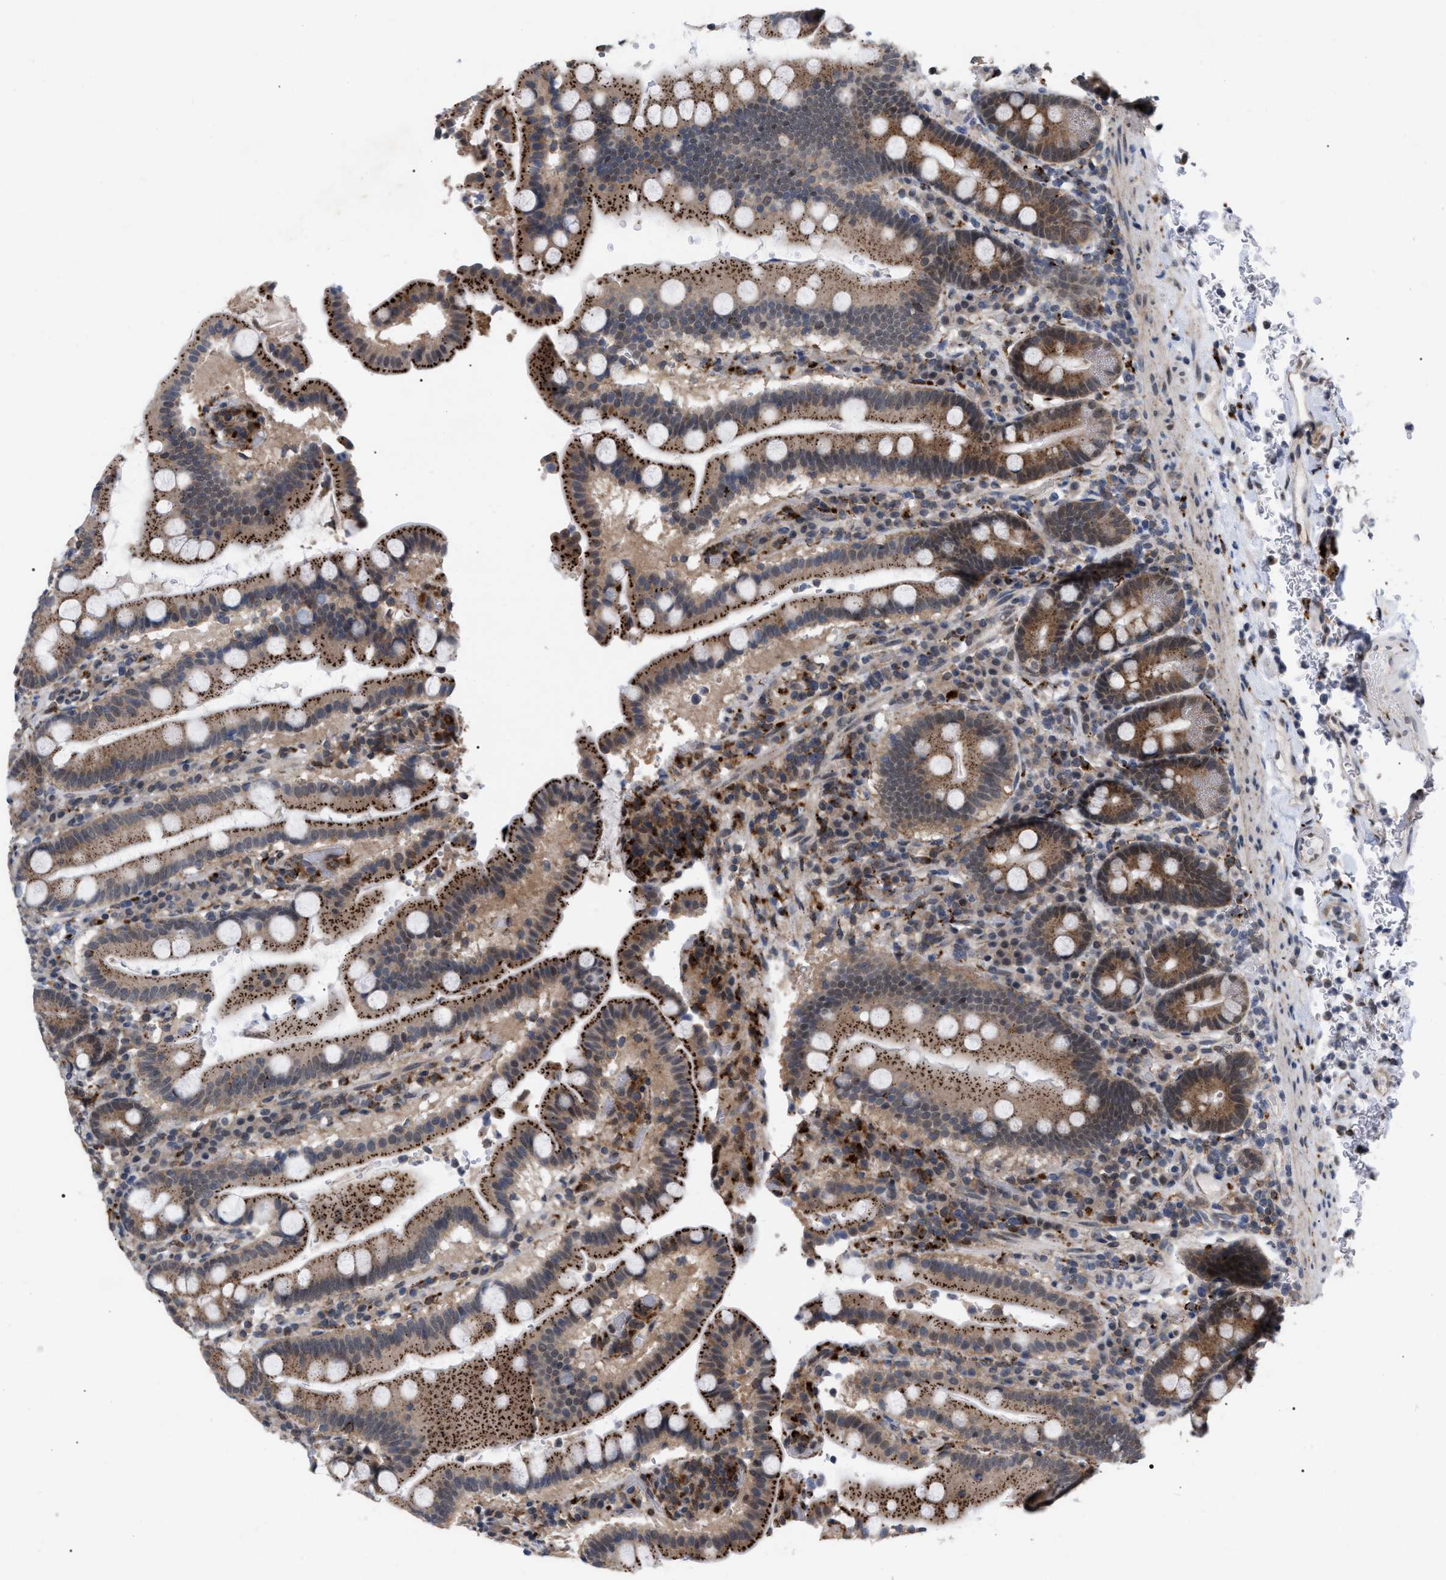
{"staining": {"intensity": "strong", "quantity": ">75%", "location": "cytoplasmic/membranous"}, "tissue": "duodenum", "cell_type": "Glandular cells", "image_type": "normal", "snomed": [{"axis": "morphology", "description": "Normal tissue, NOS"}, {"axis": "topography", "description": "Small intestine, NOS"}], "caption": "An immunohistochemistry micrograph of normal tissue is shown. Protein staining in brown labels strong cytoplasmic/membranous positivity in duodenum within glandular cells.", "gene": "UPF1", "patient": {"sex": "female", "age": 71}}